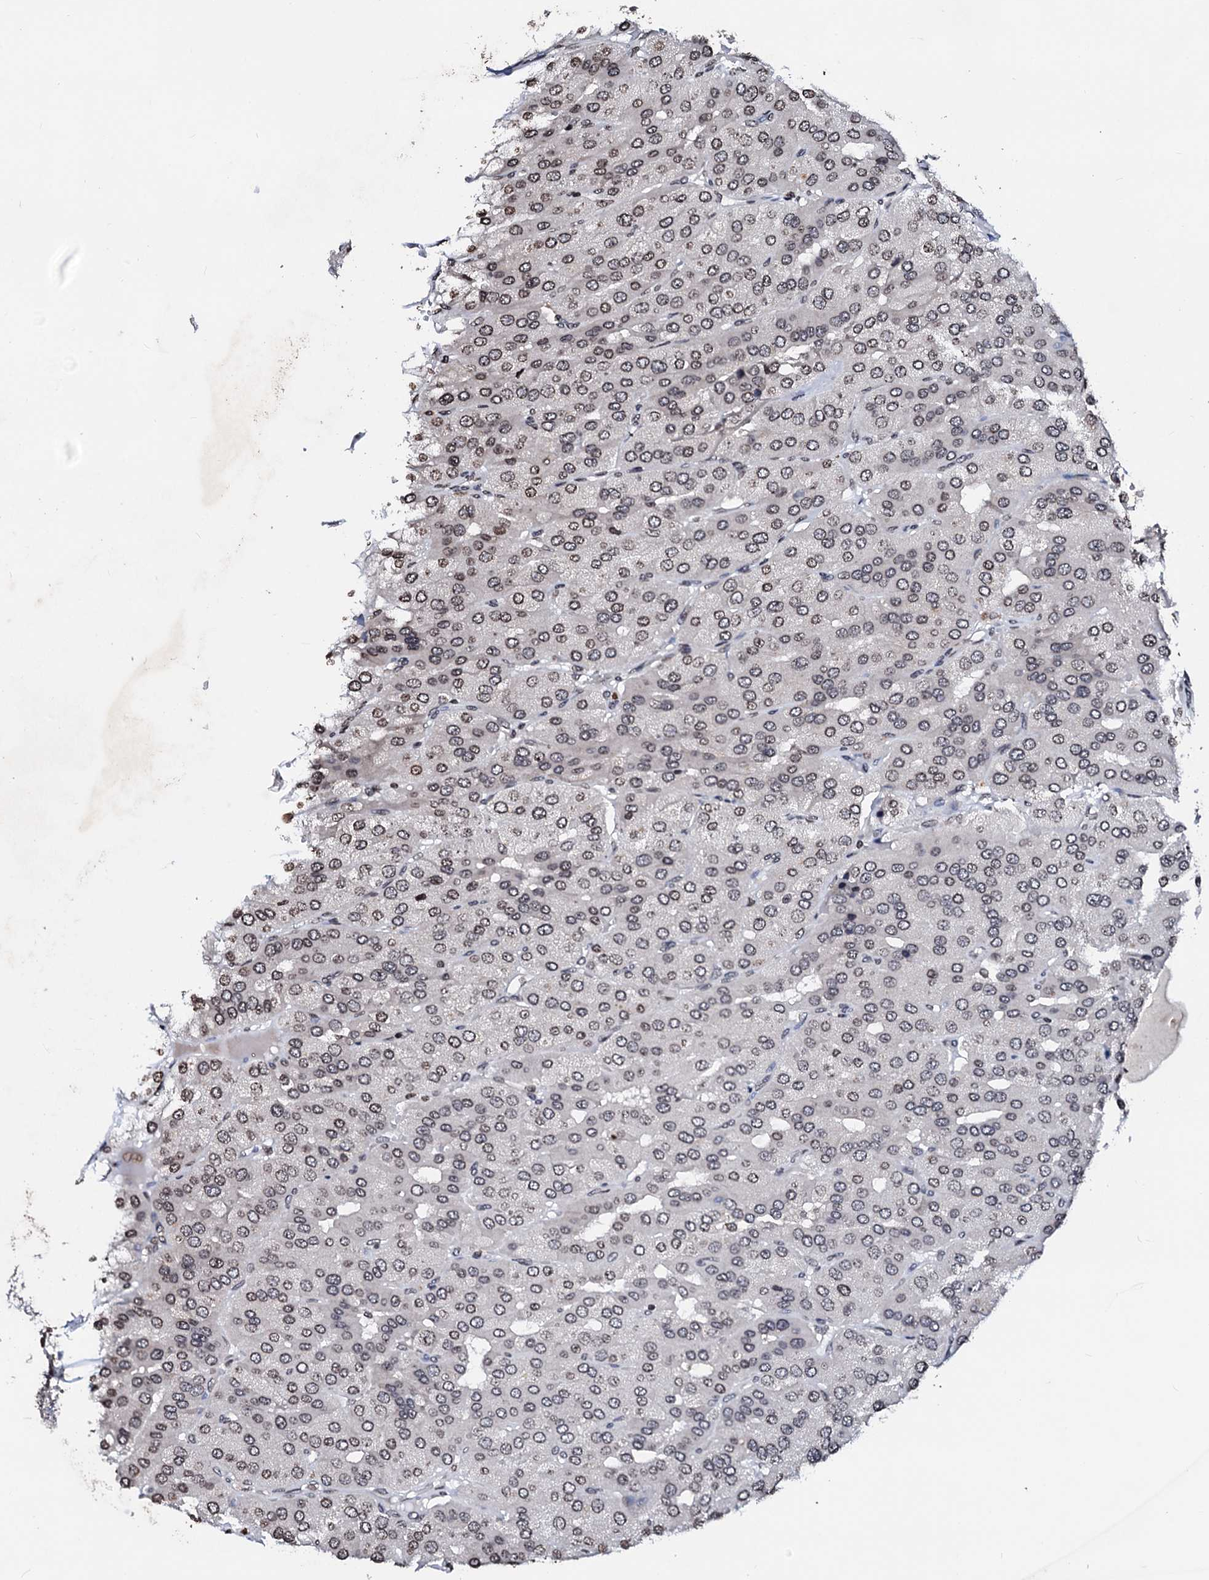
{"staining": {"intensity": "moderate", "quantity": ">75%", "location": "nuclear"}, "tissue": "parathyroid gland", "cell_type": "Glandular cells", "image_type": "normal", "snomed": [{"axis": "morphology", "description": "Normal tissue, NOS"}, {"axis": "morphology", "description": "Adenoma, NOS"}, {"axis": "topography", "description": "Parathyroid gland"}], "caption": "Protein staining of unremarkable parathyroid gland exhibits moderate nuclear positivity in about >75% of glandular cells.", "gene": "LSM11", "patient": {"sex": "female", "age": 86}}